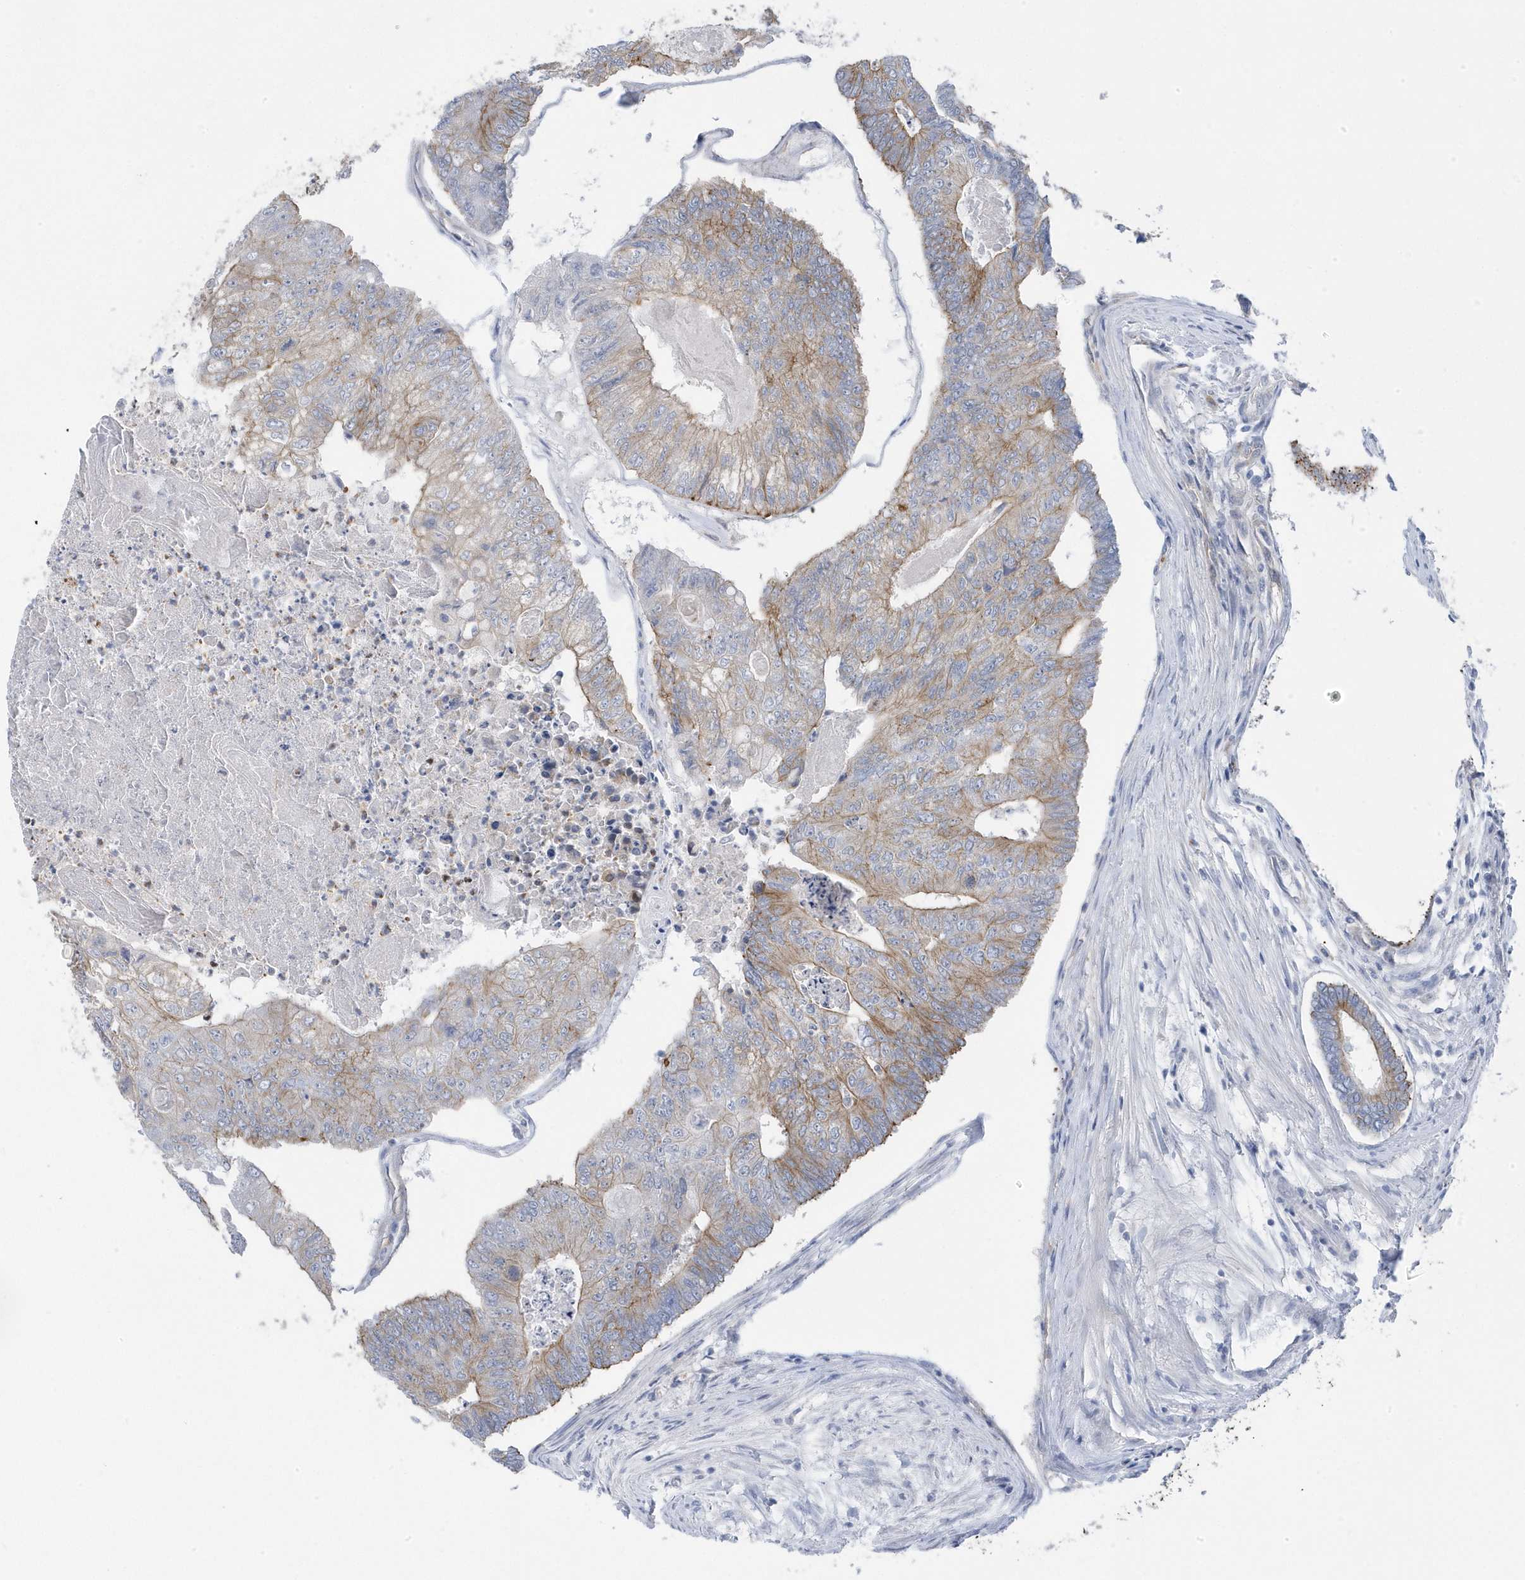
{"staining": {"intensity": "moderate", "quantity": ">75%", "location": "cytoplasmic/membranous"}, "tissue": "colorectal cancer", "cell_type": "Tumor cells", "image_type": "cancer", "snomed": [{"axis": "morphology", "description": "Adenocarcinoma, NOS"}, {"axis": "topography", "description": "Colon"}], "caption": "The photomicrograph displays a brown stain indicating the presence of a protein in the cytoplasmic/membranous of tumor cells in colorectal cancer.", "gene": "ANAPC1", "patient": {"sex": "female", "age": 67}}